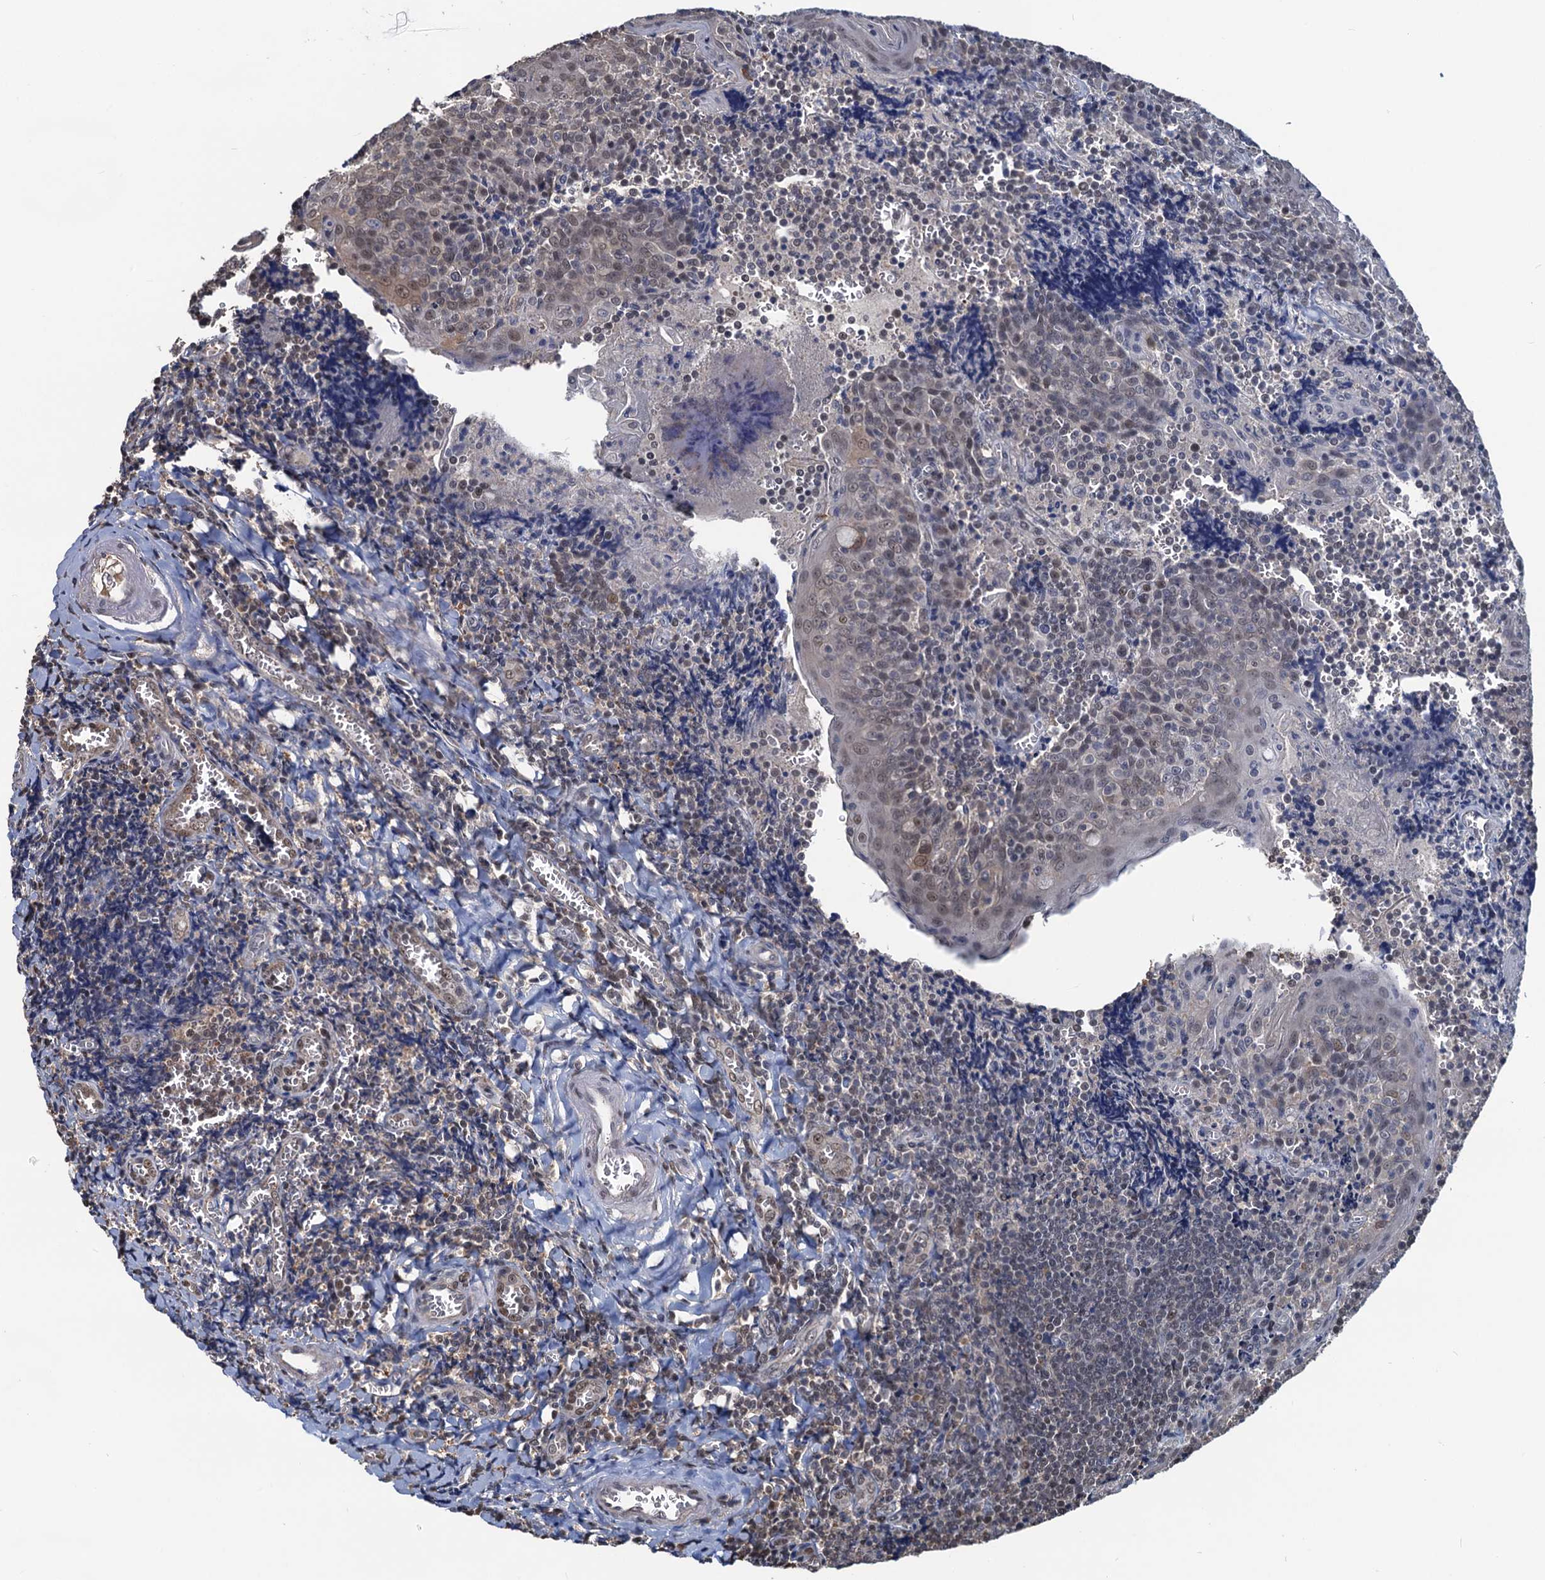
{"staining": {"intensity": "moderate", "quantity": "<25%", "location": "nuclear"}, "tissue": "tonsil", "cell_type": "Germinal center cells", "image_type": "normal", "snomed": [{"axis": "morphology", "description": "Normal tissue, NOS"}, {"axis": "topography", "description": "Tonsil"}], "caption": "Immunohistochemical staining of normal tonsil exhibits low levels of moderate nuclear staining in approximately <25% of germinal center cells. The protein of interest is stained brown, and the nuclei are stained in blue (DAB IHC with brightfield microscopy, high magnification).", "gene": "RTKN2", "patient": {"sex": "male", "age": 27}}